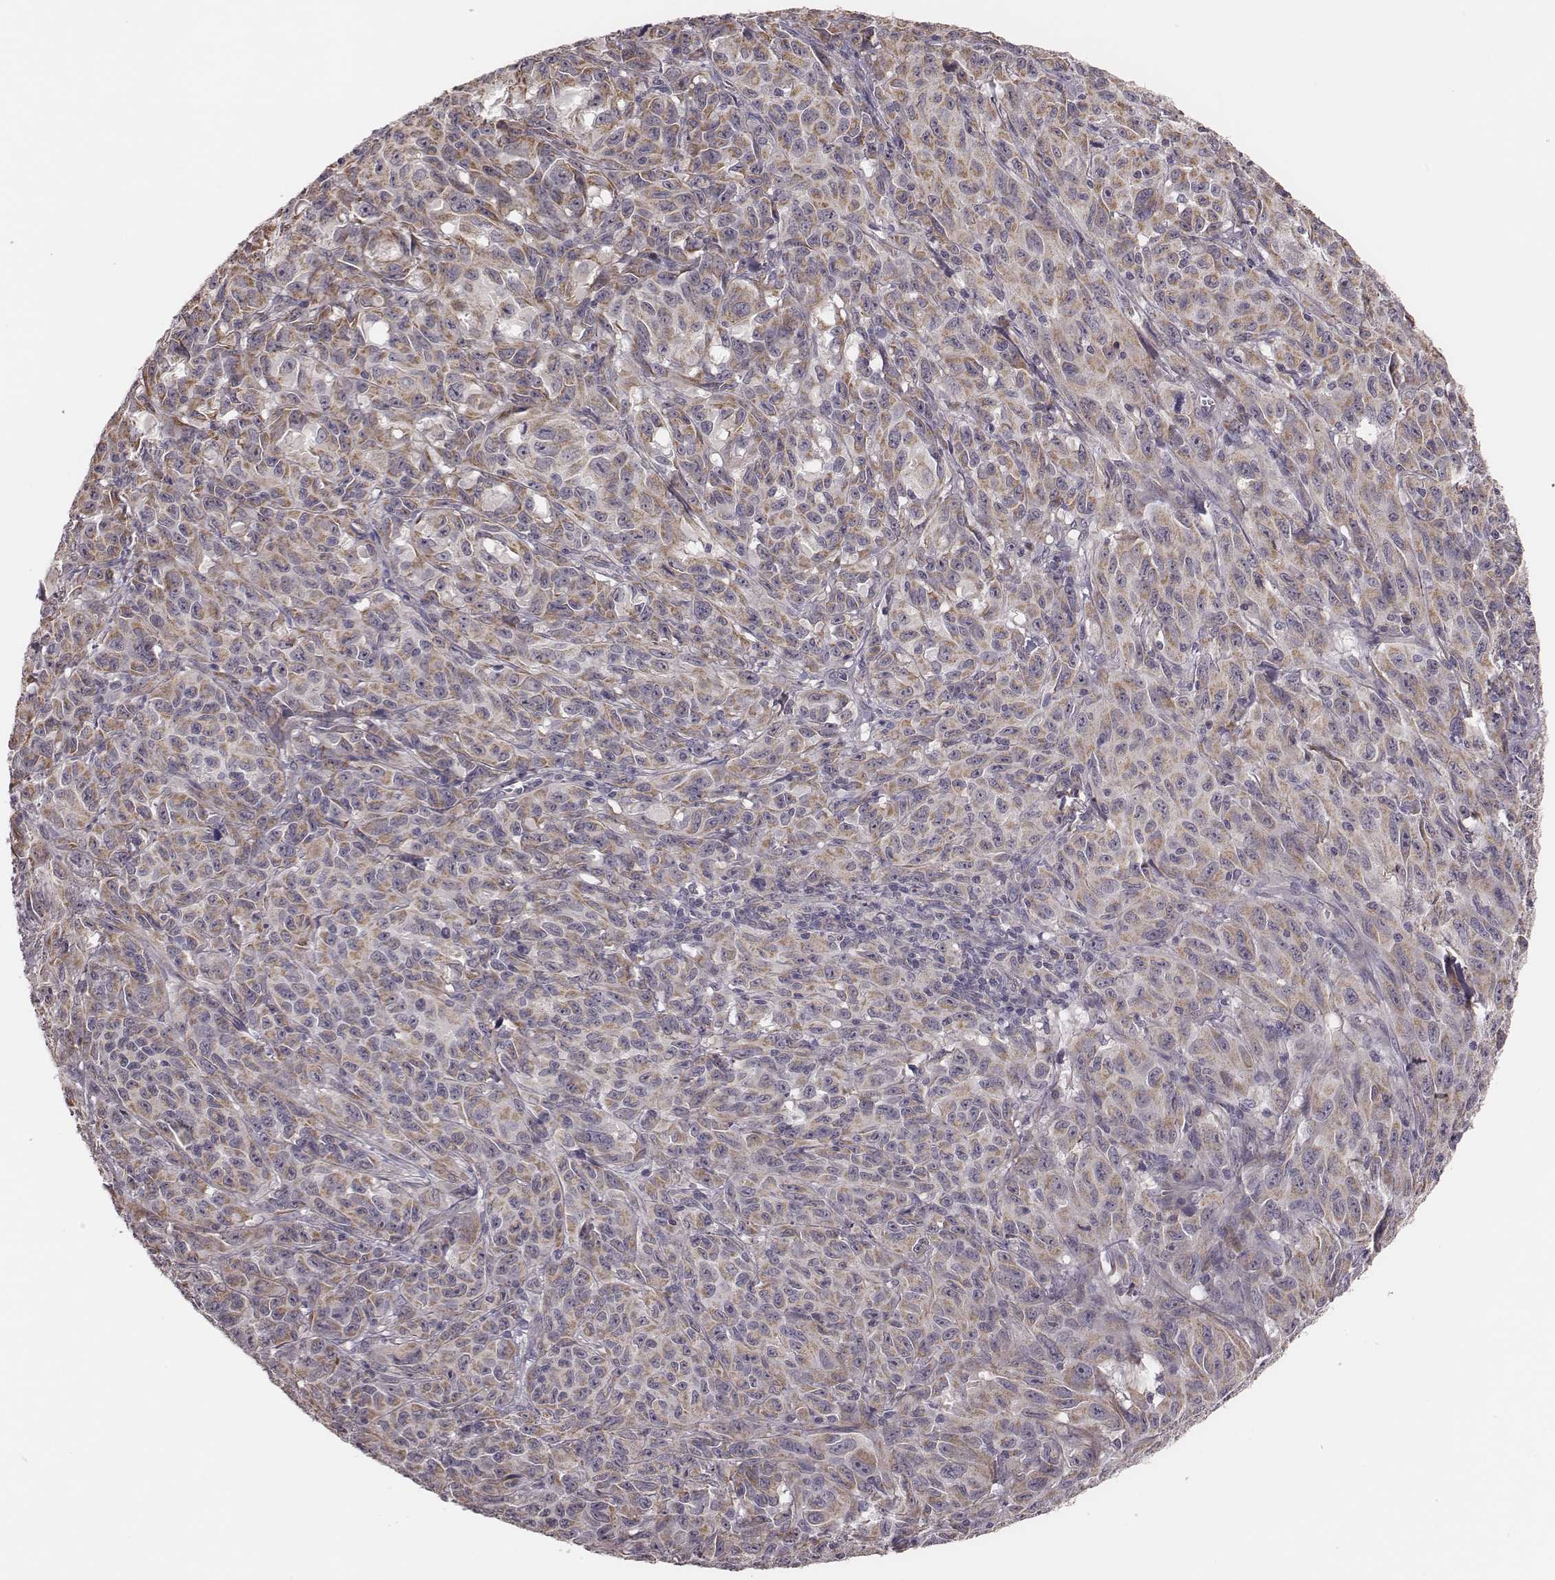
{"staining": {"intensity": "weak", "quantity": ">75%", "location": "cytoplasmic/membranous"}, "tissue": "melanoma", "cell_type": "Tumor cells", "image_type": "cancer", "snomed": [{"axis": "morphology", "description": "Malignant melanoma, NOS"}, {"axis": "topography", "description": "Vulva, labia, clitoris and Bartholin´s gland, NO"}], "caption": "Immunohistochemical staining of human melanoma shows low levels of weak cytoplasmic/membranous protein staining in about >75% of tumor cells.", "gene": "HAVCR1", "patient": {"sex": "female", "age": 75}}